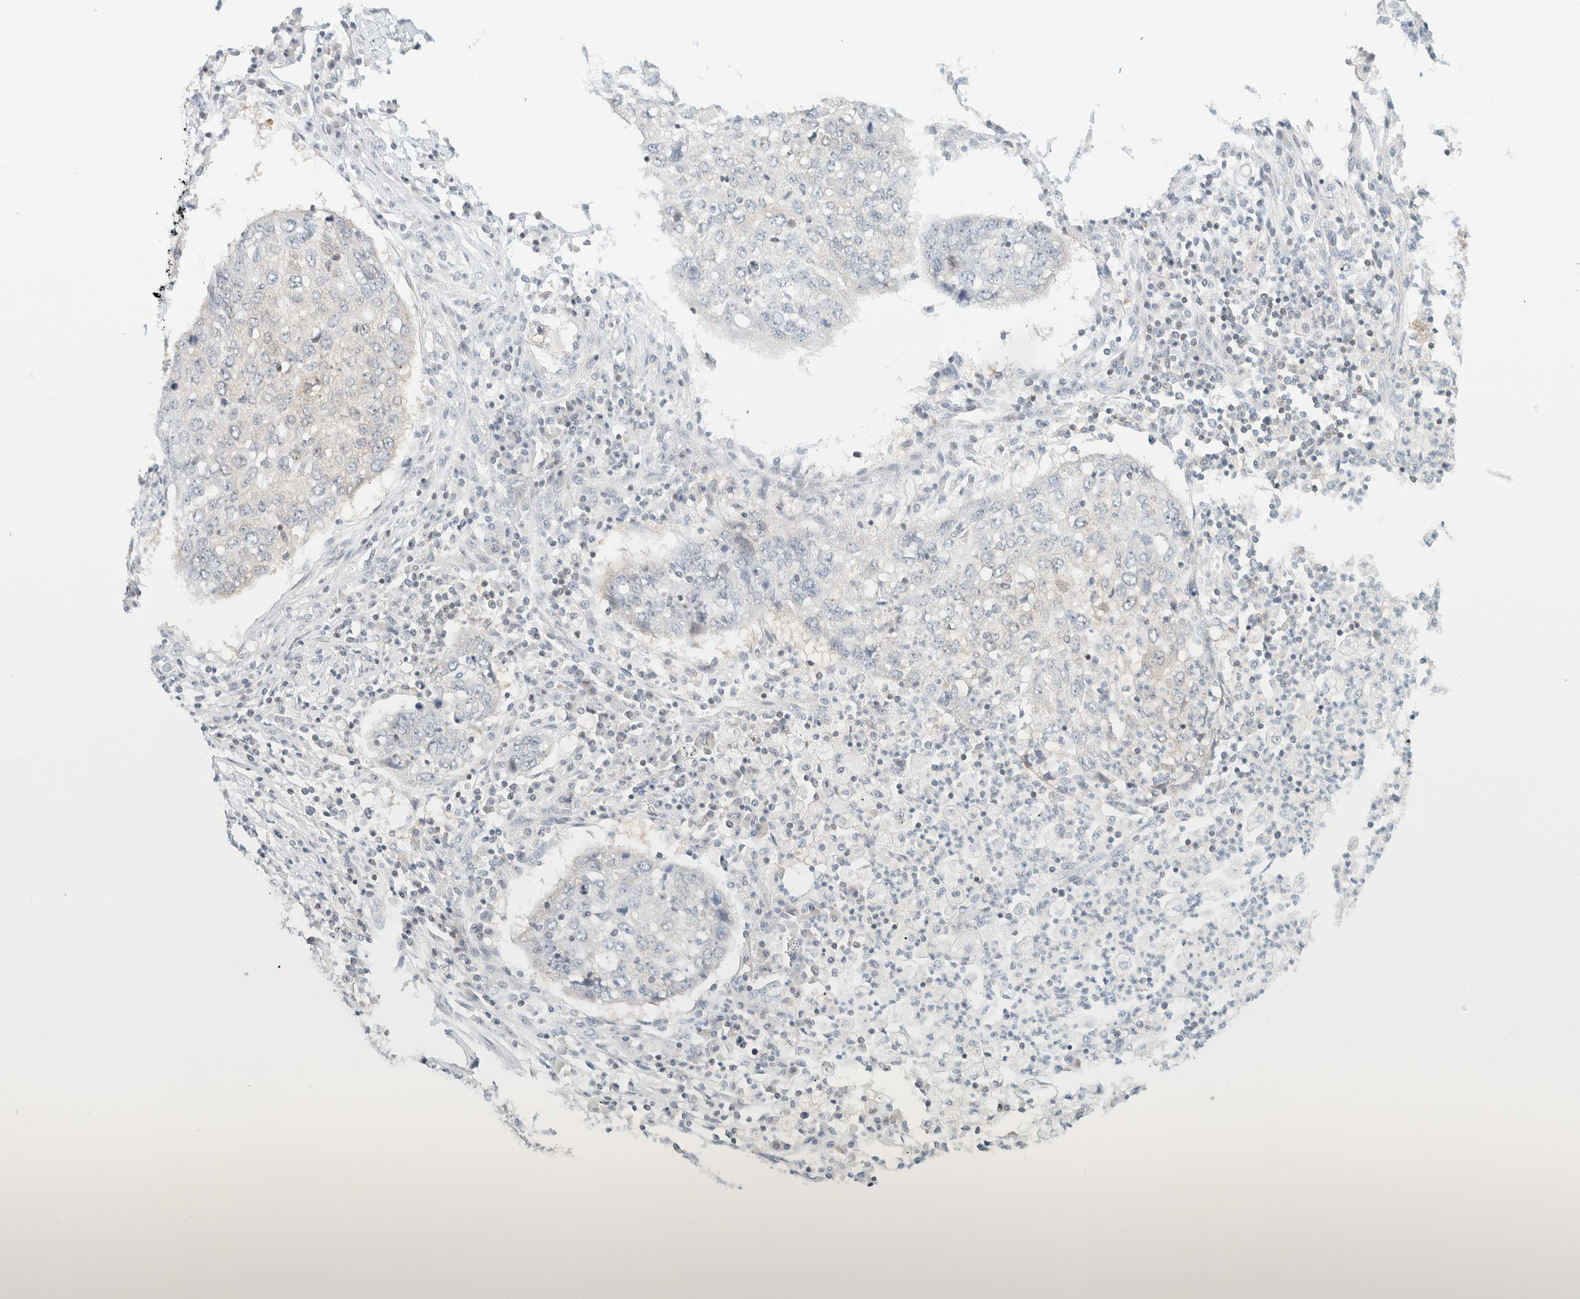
{"staining": {"intensity": "negative", "quantity": "none", "location": "none"}, "tissue": "lung cancer", "cell_type": "Tumor cells", "image_type": "cancer", "snomed": [{"axis": "morphology", "description": "Squamous cell carcinoma, NOS"}, {"axis": "topography", "description": "Lung"}], "caption": "Immunohistochemistry of human lung cancer exhibits no expression in tumor cells. (DAB (3,3'-diaminobenzidine) immunohistochemistry (IHC), high magnification).", "gene": "PCYT2", "patient": {"sex": "female", "age": 63}}